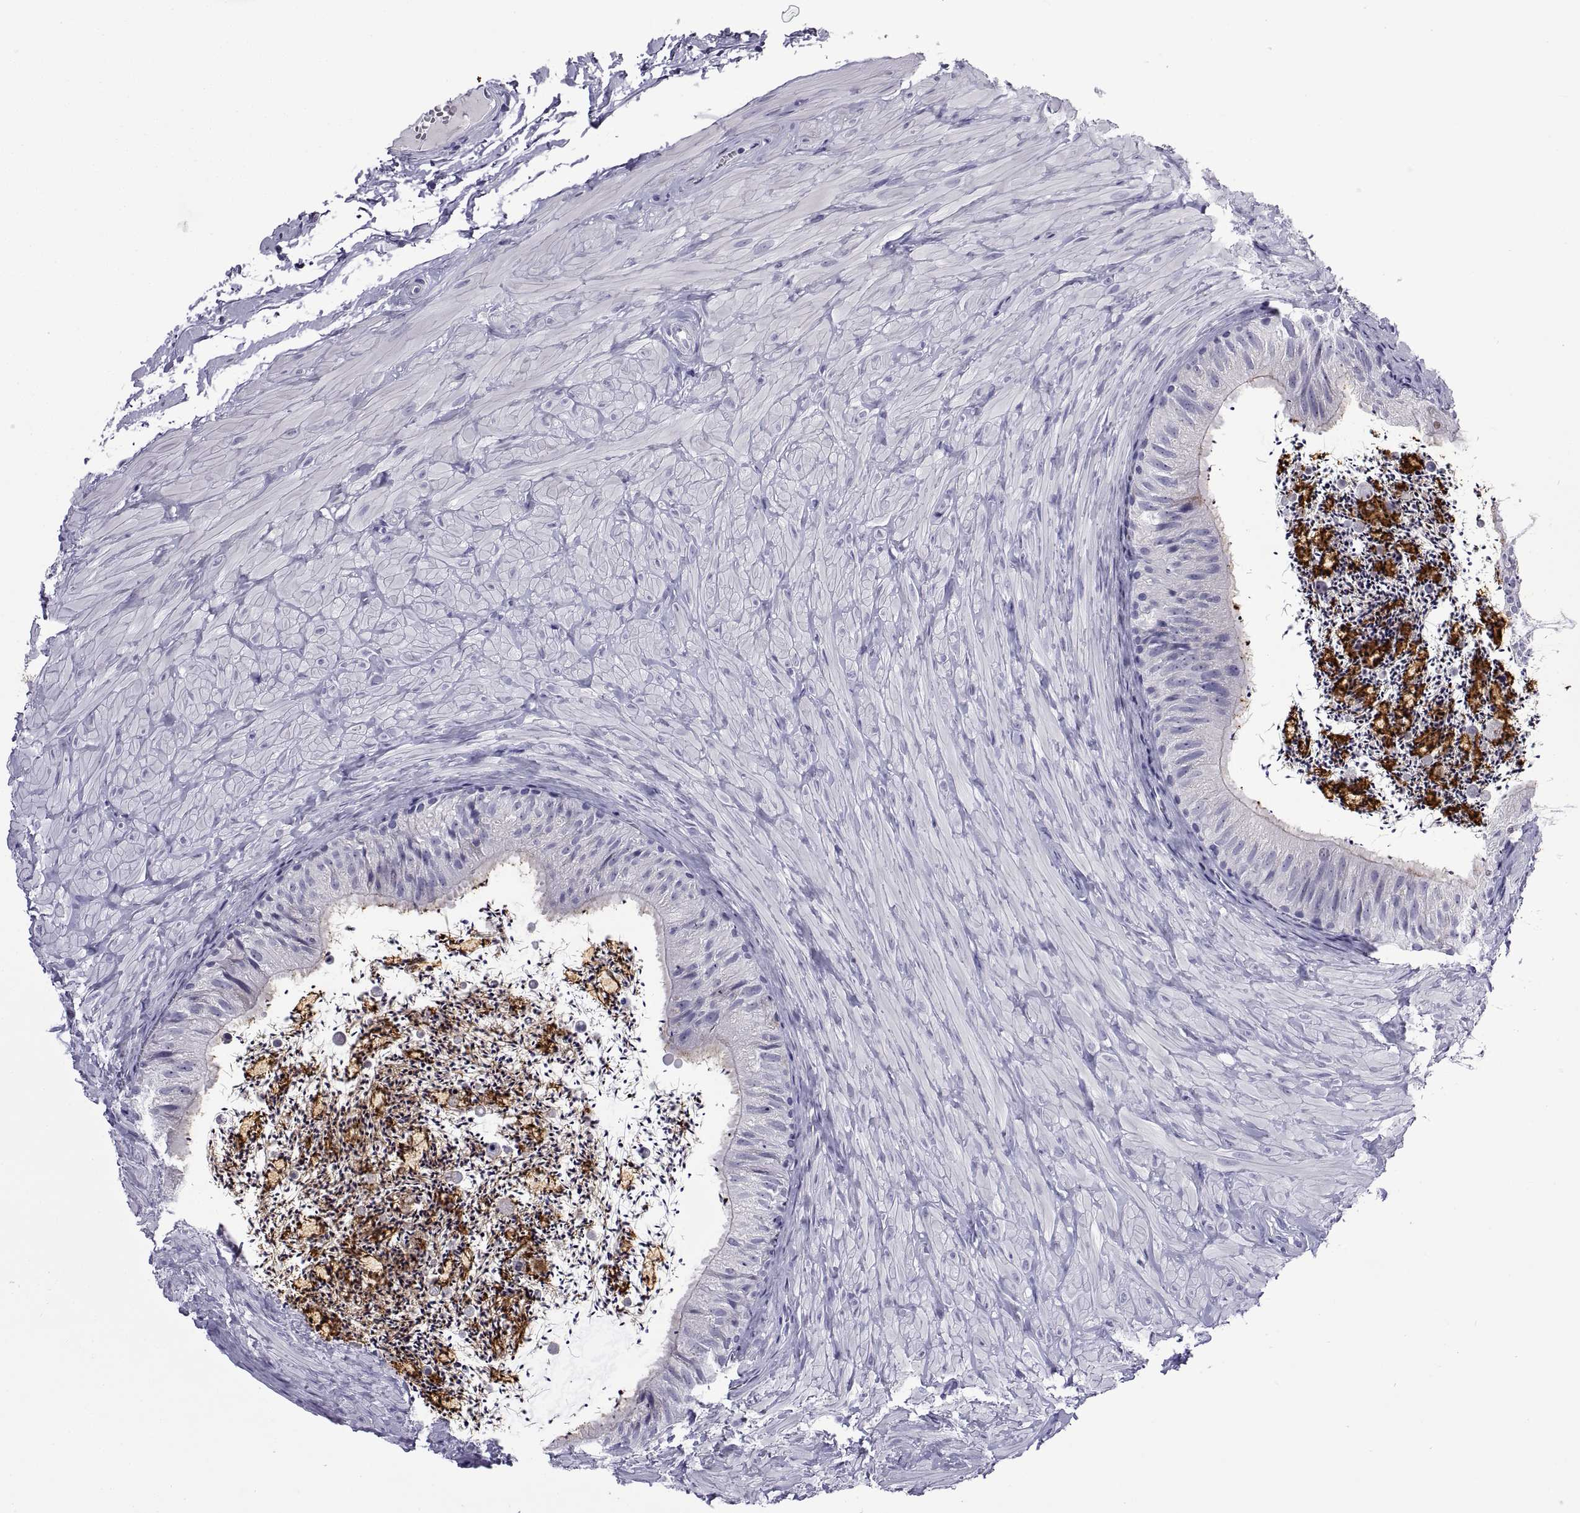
{"staining": {"intensity": "strong", "quantity": "25%-75%", "location": "cytoplasmic/membranous"}, "tissue": "epididymis", "cell_type": "Glandular cells", "image_type": "normal", "snomed": [{"axis": "morphology", "description": "Normal tissue, NOS"}, {"axis": "topography", "description": "Epididymis"}], "caption": "Strong cytoplasmic/membranous protein staining is present in about 25%-75% of glandular cells in epididymis. The staining was performed using DAB to visualize the protein expression in brown, while the nuclei were stained in blue with hematoxylin (Magnification: 20x).", "gene": "CRISP1", "patient": {"sex": "male", "age": 32}}